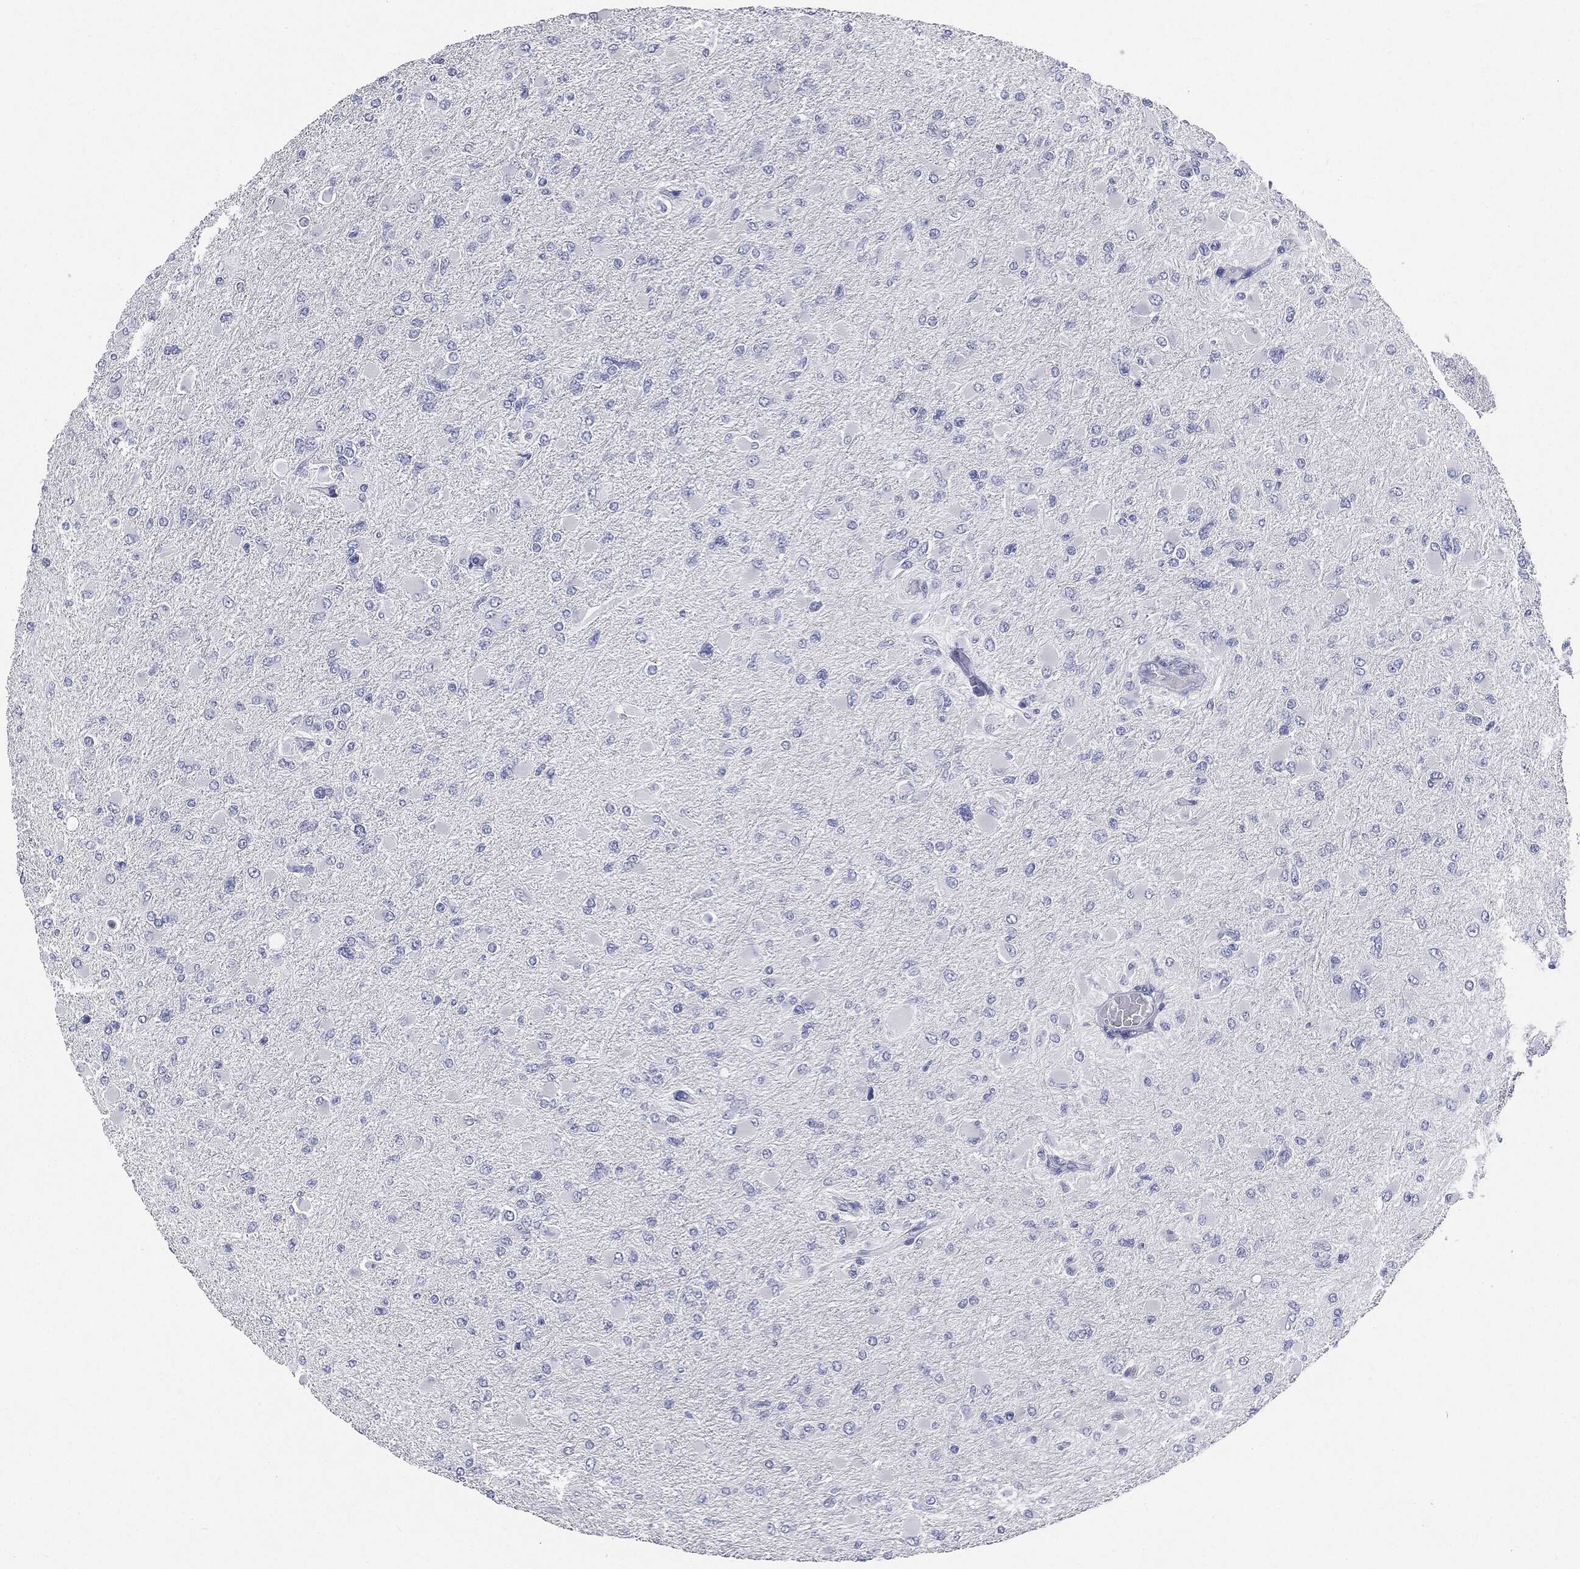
{"staining": {"intensity": "negative", "quantity": "none", "location": "none"}, "tissue": "glioma", "cell_type": "Tumor cells", "image_type": "cancer", "snomed": [{"axis": "morphology", "description": "Glioma, malignant, High grade"}, {"axis": "topography", "description": "Cerebral cortex"}], "caption": "DAB immunohistochemical staining of human glioma shows no significant expression in tumor cells.", "gene": "CUZD1", "patient": {"sex": "female", "age": 36}}